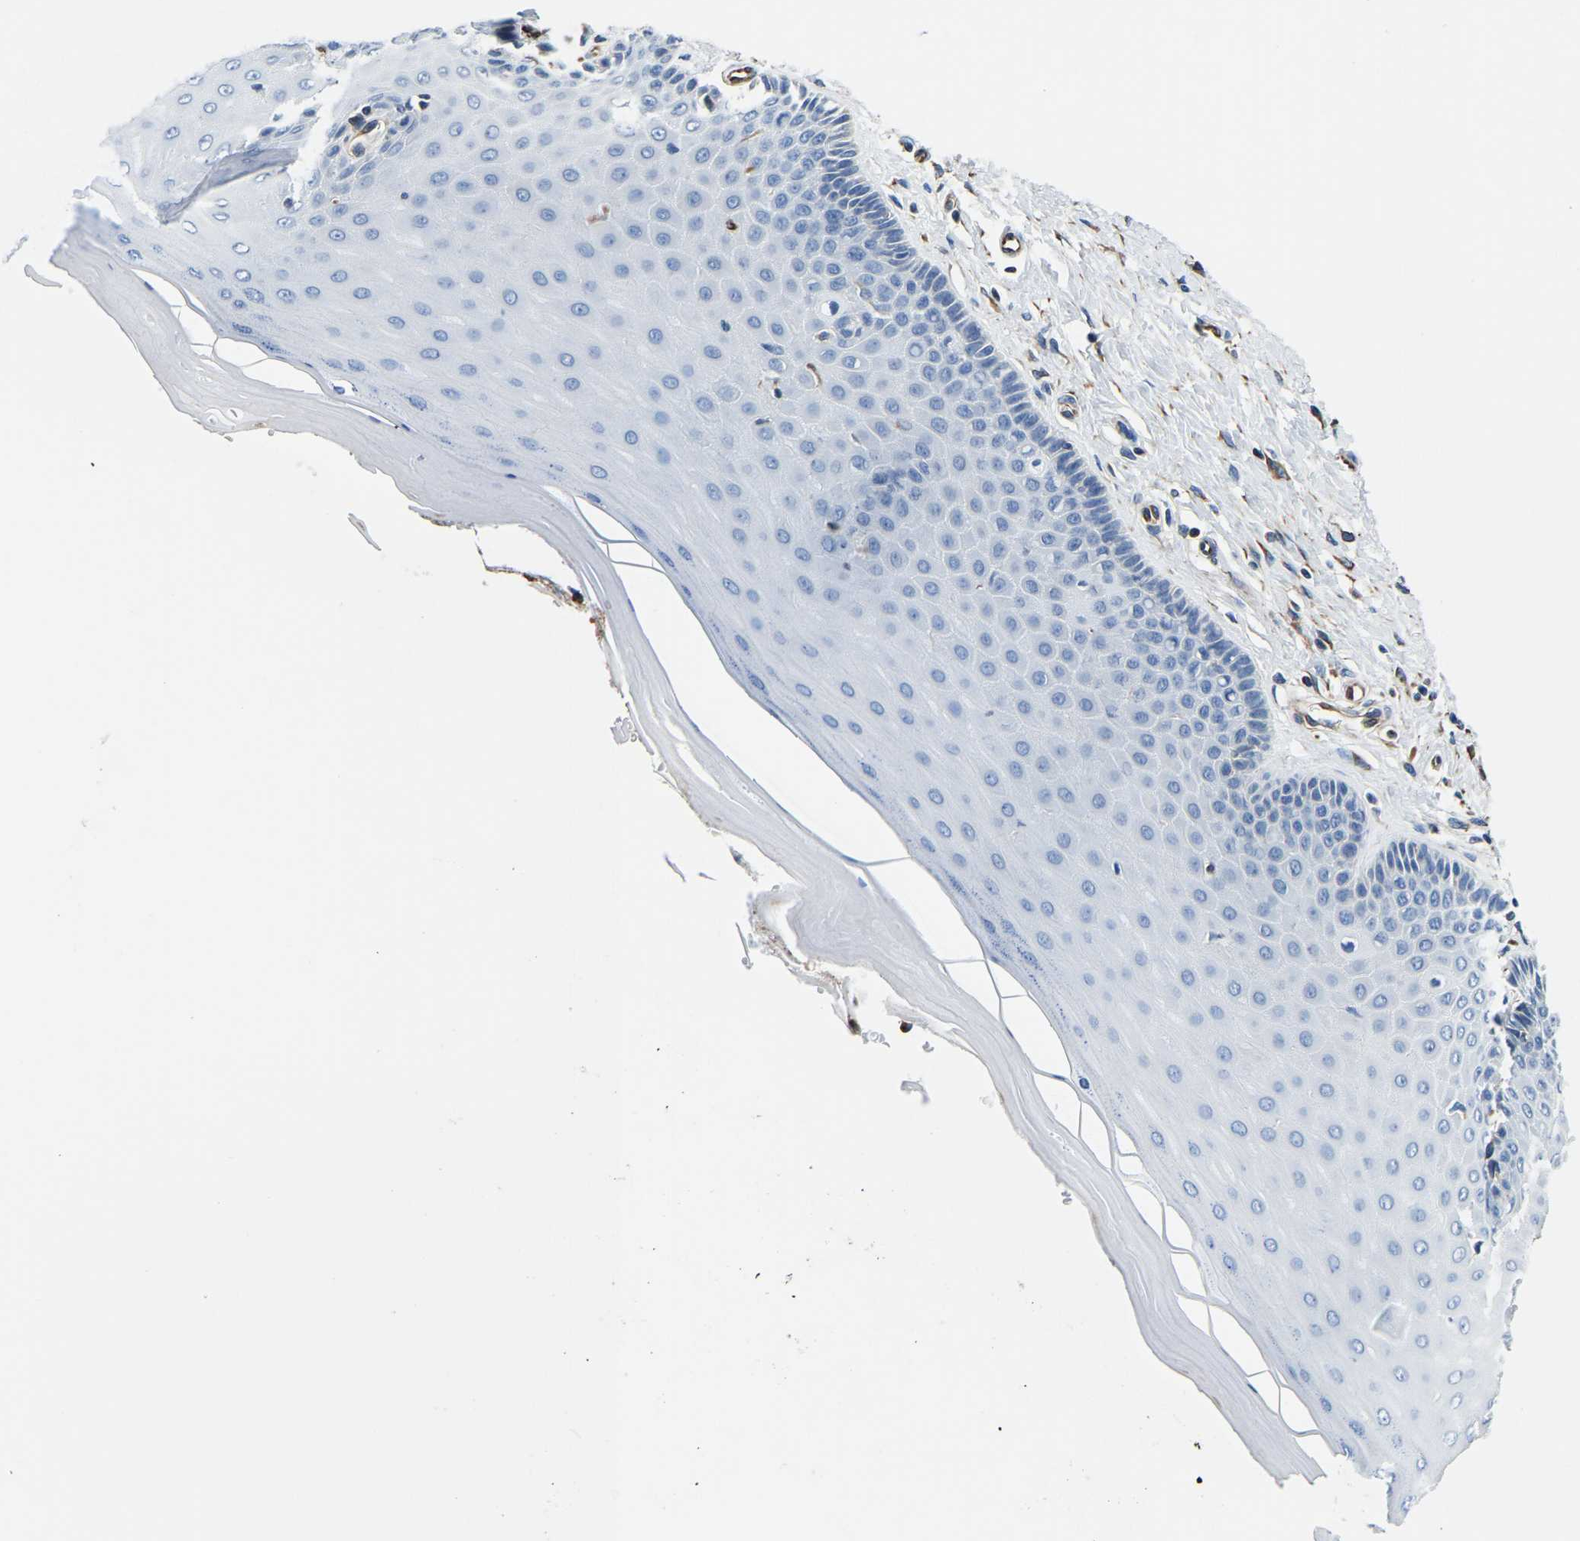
{"staining": {"intensity": "negative", "quantity": "none", "location": "none"}, "tissue": "cervix", "cell_type": "Glandular cells", "image_type": "normal", "snomed": [{"axis": "morphology", "description": "Normal tissue, NOS"}, {"axis": "topography", "description": "Cervix"}], "caption": "High power microscopy micrograph of an immunohistochemistry micrograph of unremarkable cervix, revealing no significant staining in glandular cells.", "gene": "MS4A3", "patient": {"sex": "female", "age": 55}}